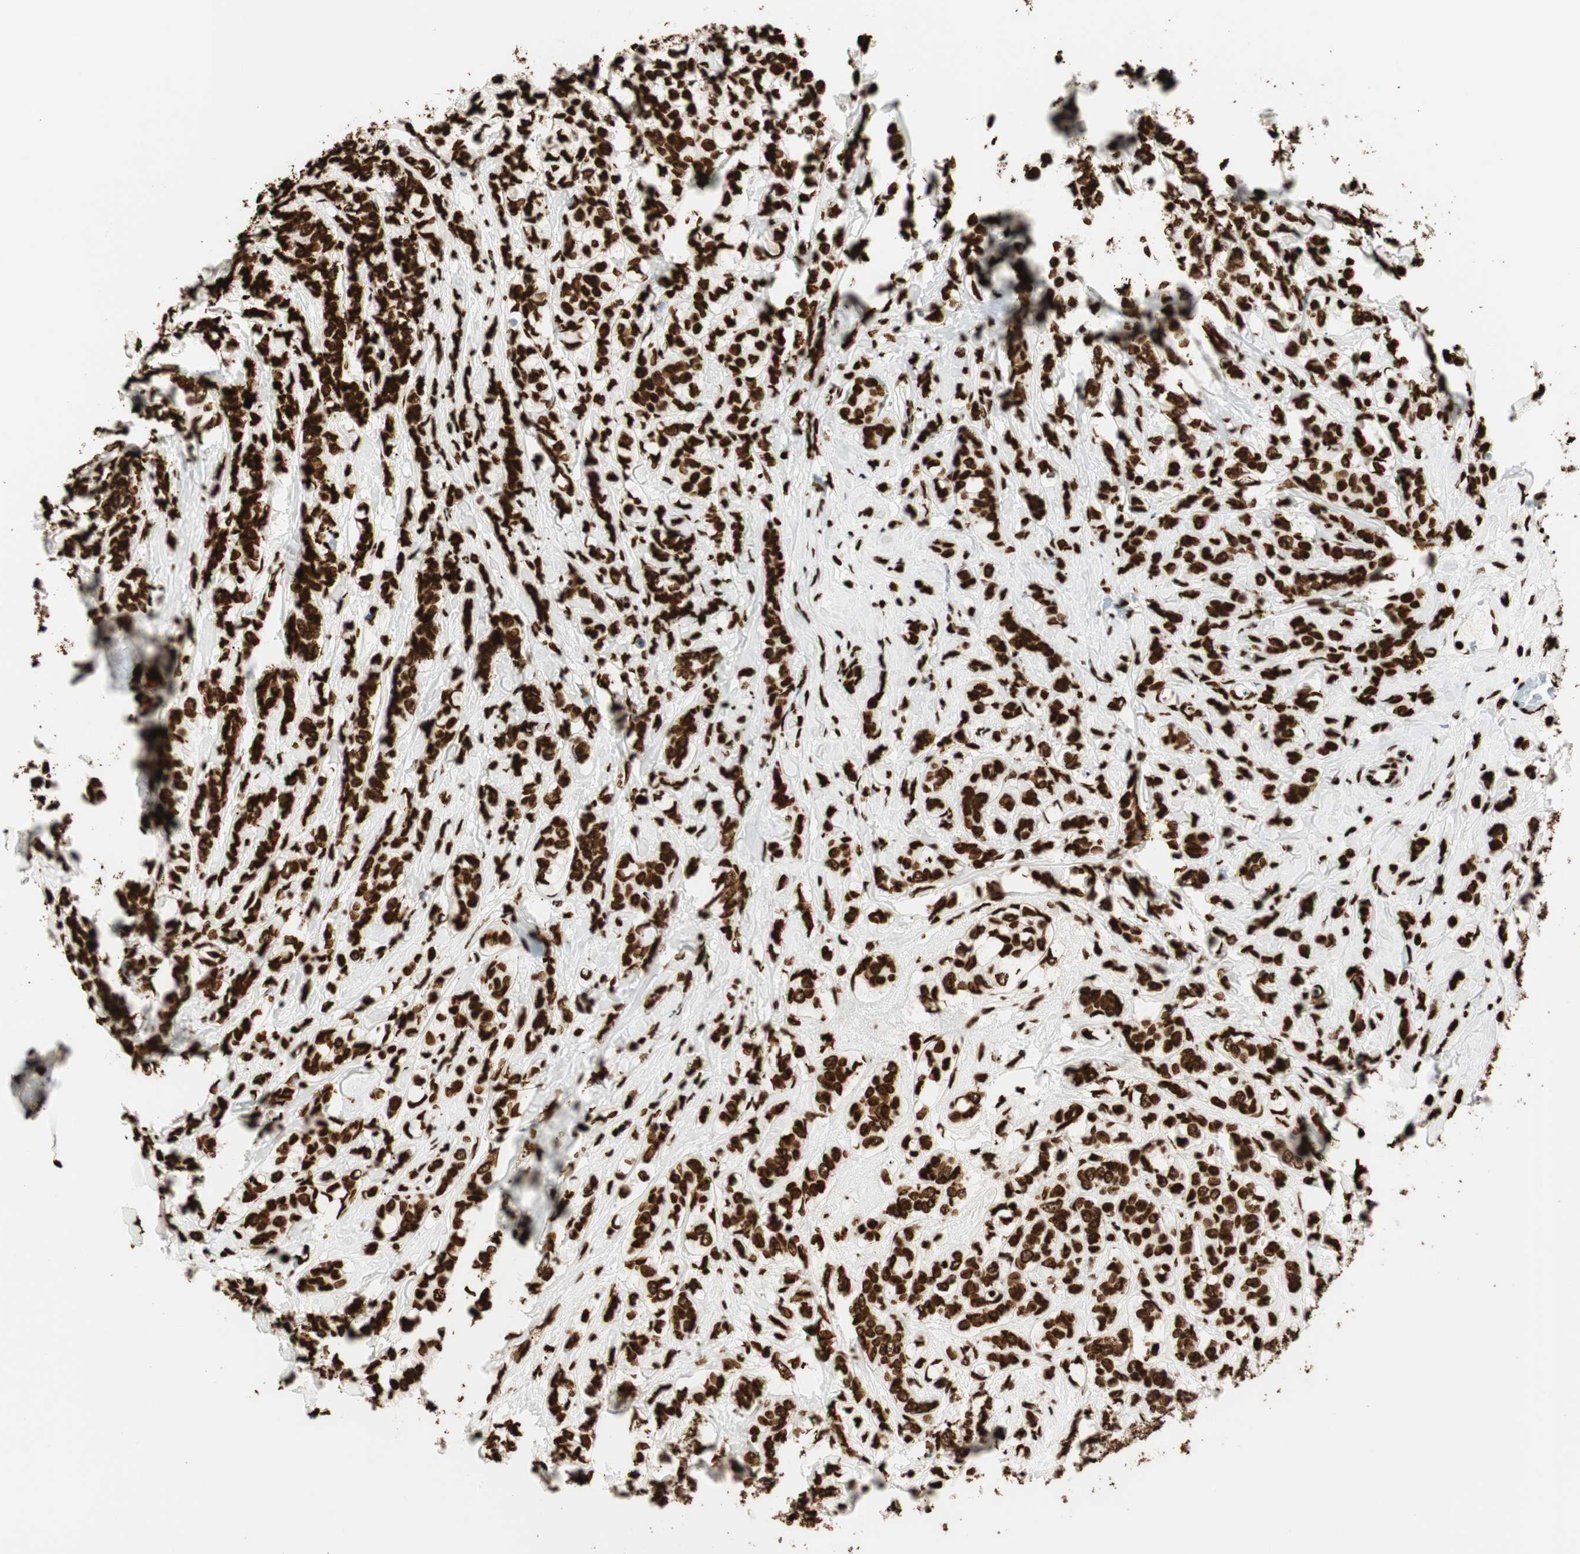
{"staining": {"intensity": "strong", "quantity": ">75%", "location": "cytoplasmic/membranous"}, "tissue": "breast cancer", "cell_type": "Tumor cells", "image_type": "cancer", "snomed": [{"axis": "morphology", "description": "Lobular carcinoma"}, {"axis": "topography", "description": "Breast"}], "caption": "Protein expression analysis of human breast cancer reveals strong cytoplasmic/membranous positivity in approximately >75% of tumor cells. The staining was performed using DAB, with brown indicating positive protein expression. Nuclei are stained blue with hematoxylin.", "gene": "GLI2", "patient": {"sex": "female", "age": 60}}